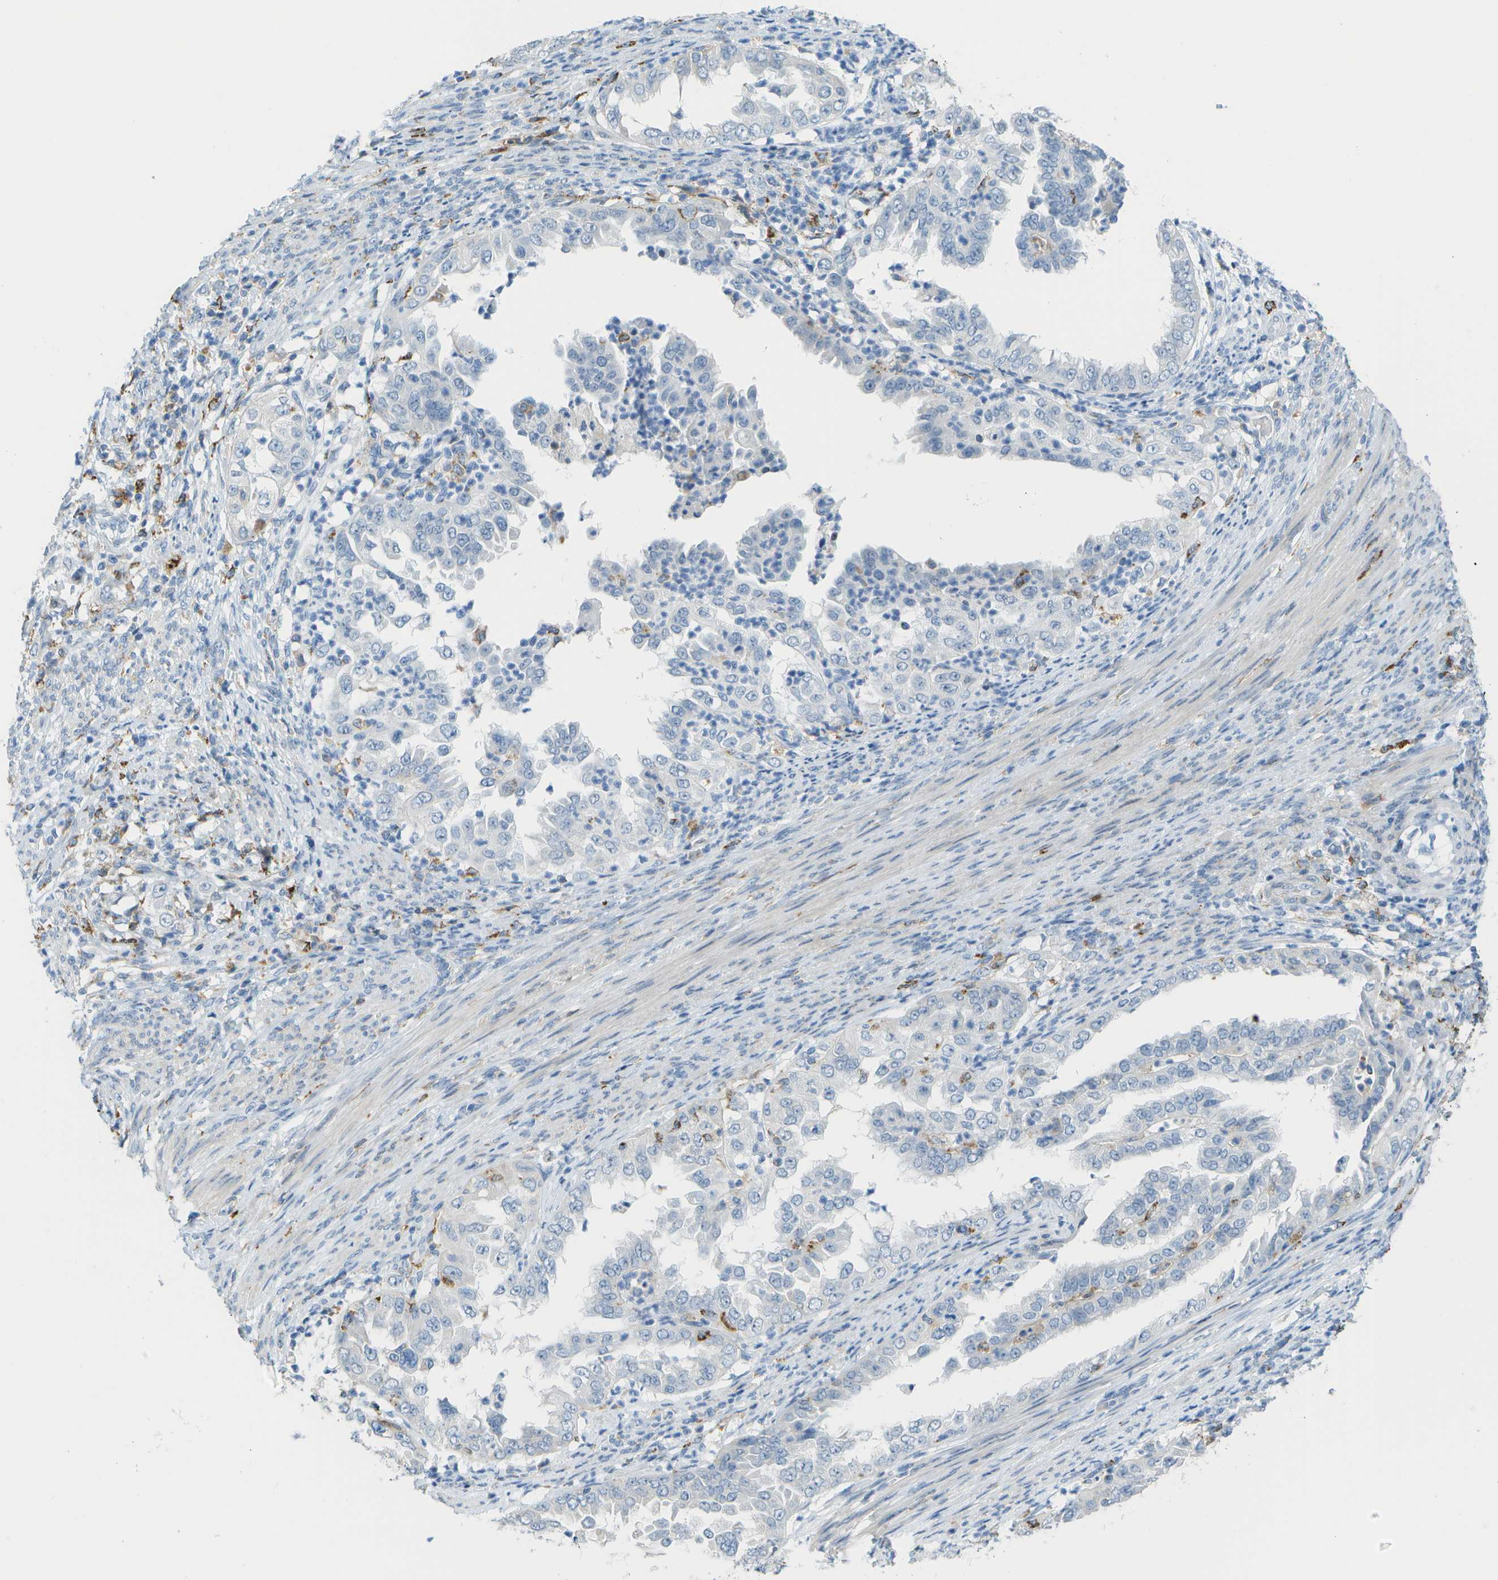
{"staining": {"intensity": "negative", "quantity": "none", "location": "none"}, "tissue": "endometrial cancer", "cell_type": "Tumor cells", "image_type": "cancer", "snomed": [{"axis": "morphology", "description": "Adenocarcinoma, NOS"}, {"axis": "topography", "description": "Endometrium"}], "caption": "The immunohistochemistry (IHC) image has no significant staining in tumor cells of endometrial adenocarcinoma tissue. (DAB IHC, high magnification).", "gene": "ZBTB43", "patient": {"sex": "female", "age": 85}}